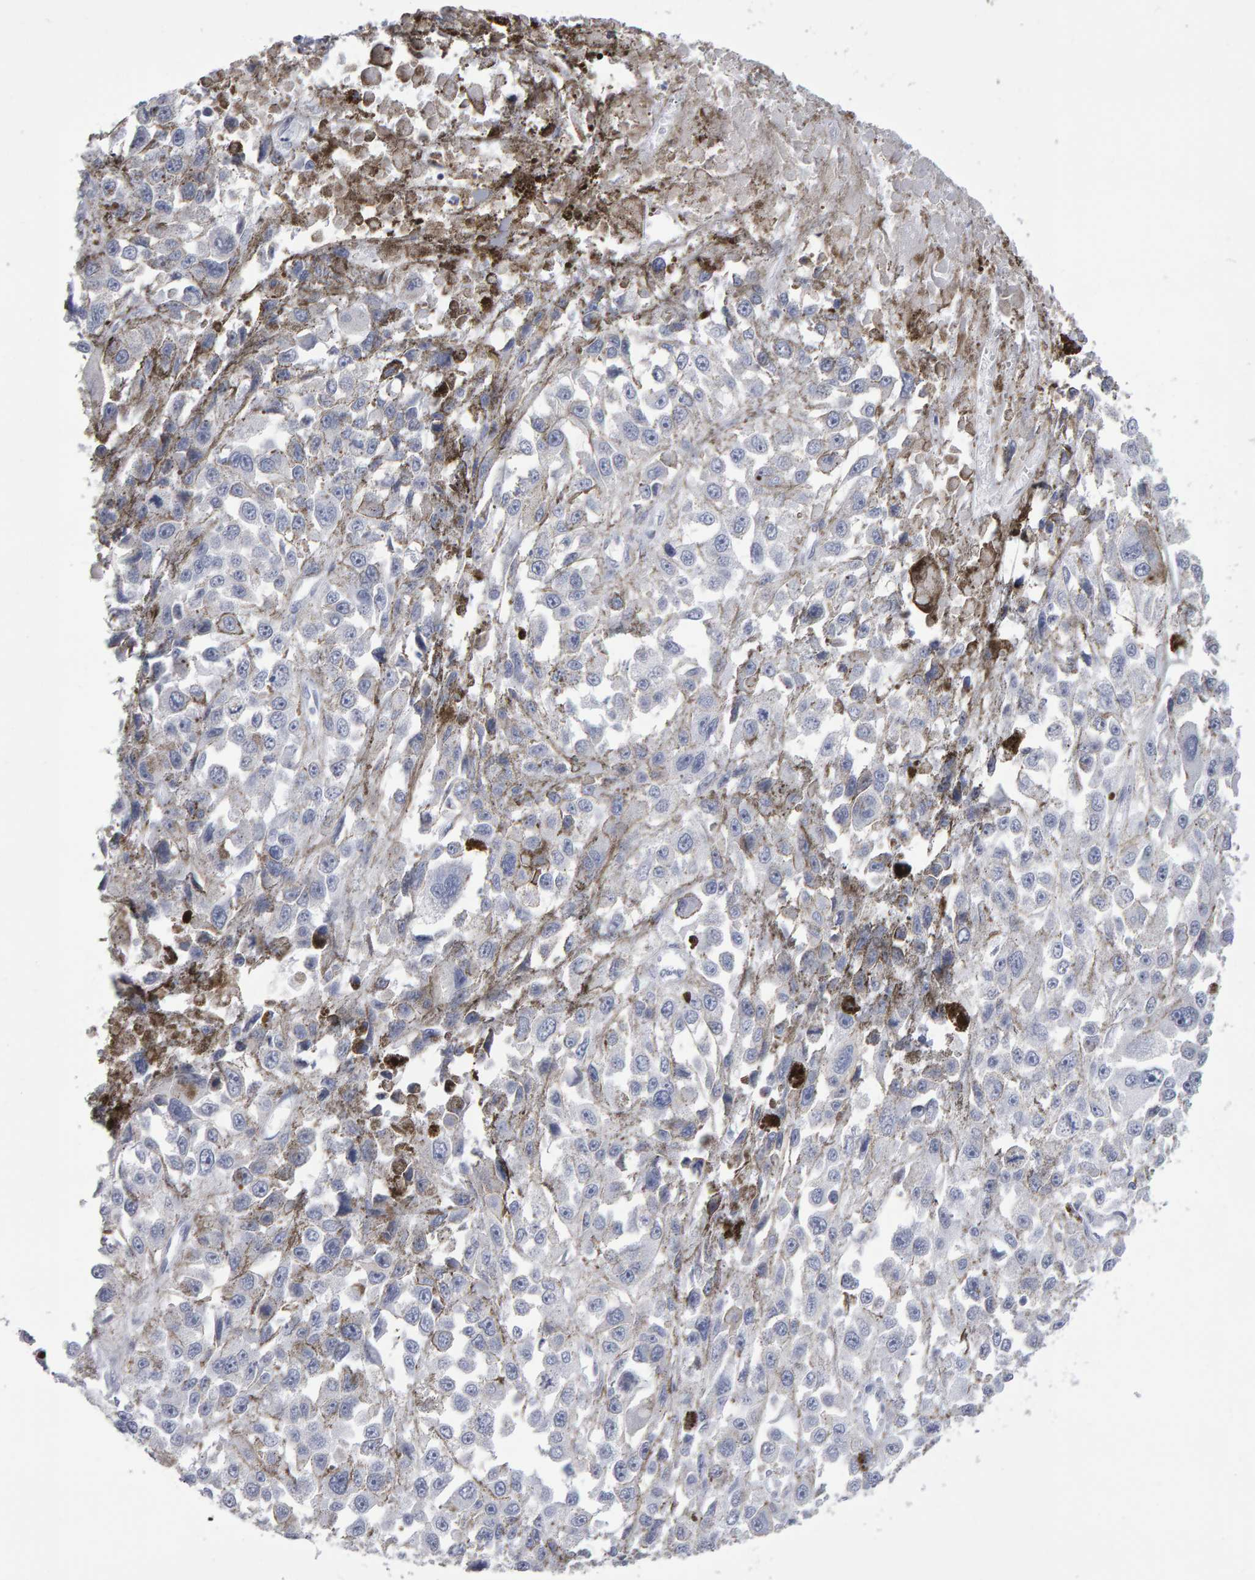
{"staining": {"intensity": "negative", "quantity": "none", "location": "none"}, "tissue": "melanoma", "cell_type": "Tumor cells", "image_type": "cancer", "snomed": [{"axis": "morphology", "description": "Malignant melanoma, Metastatic site"}, {"axis": "topography", "description": "Lymph node"}], "caption": "An immunohistochemistry (IHC) photomicrograph of malignant melanoma (metastatic site) is shown. There is no staining in tumor cells of malignant melanoma (metastatic site).", "gene": "NCDN", "patient": {"sex": "male", "age": 59}}